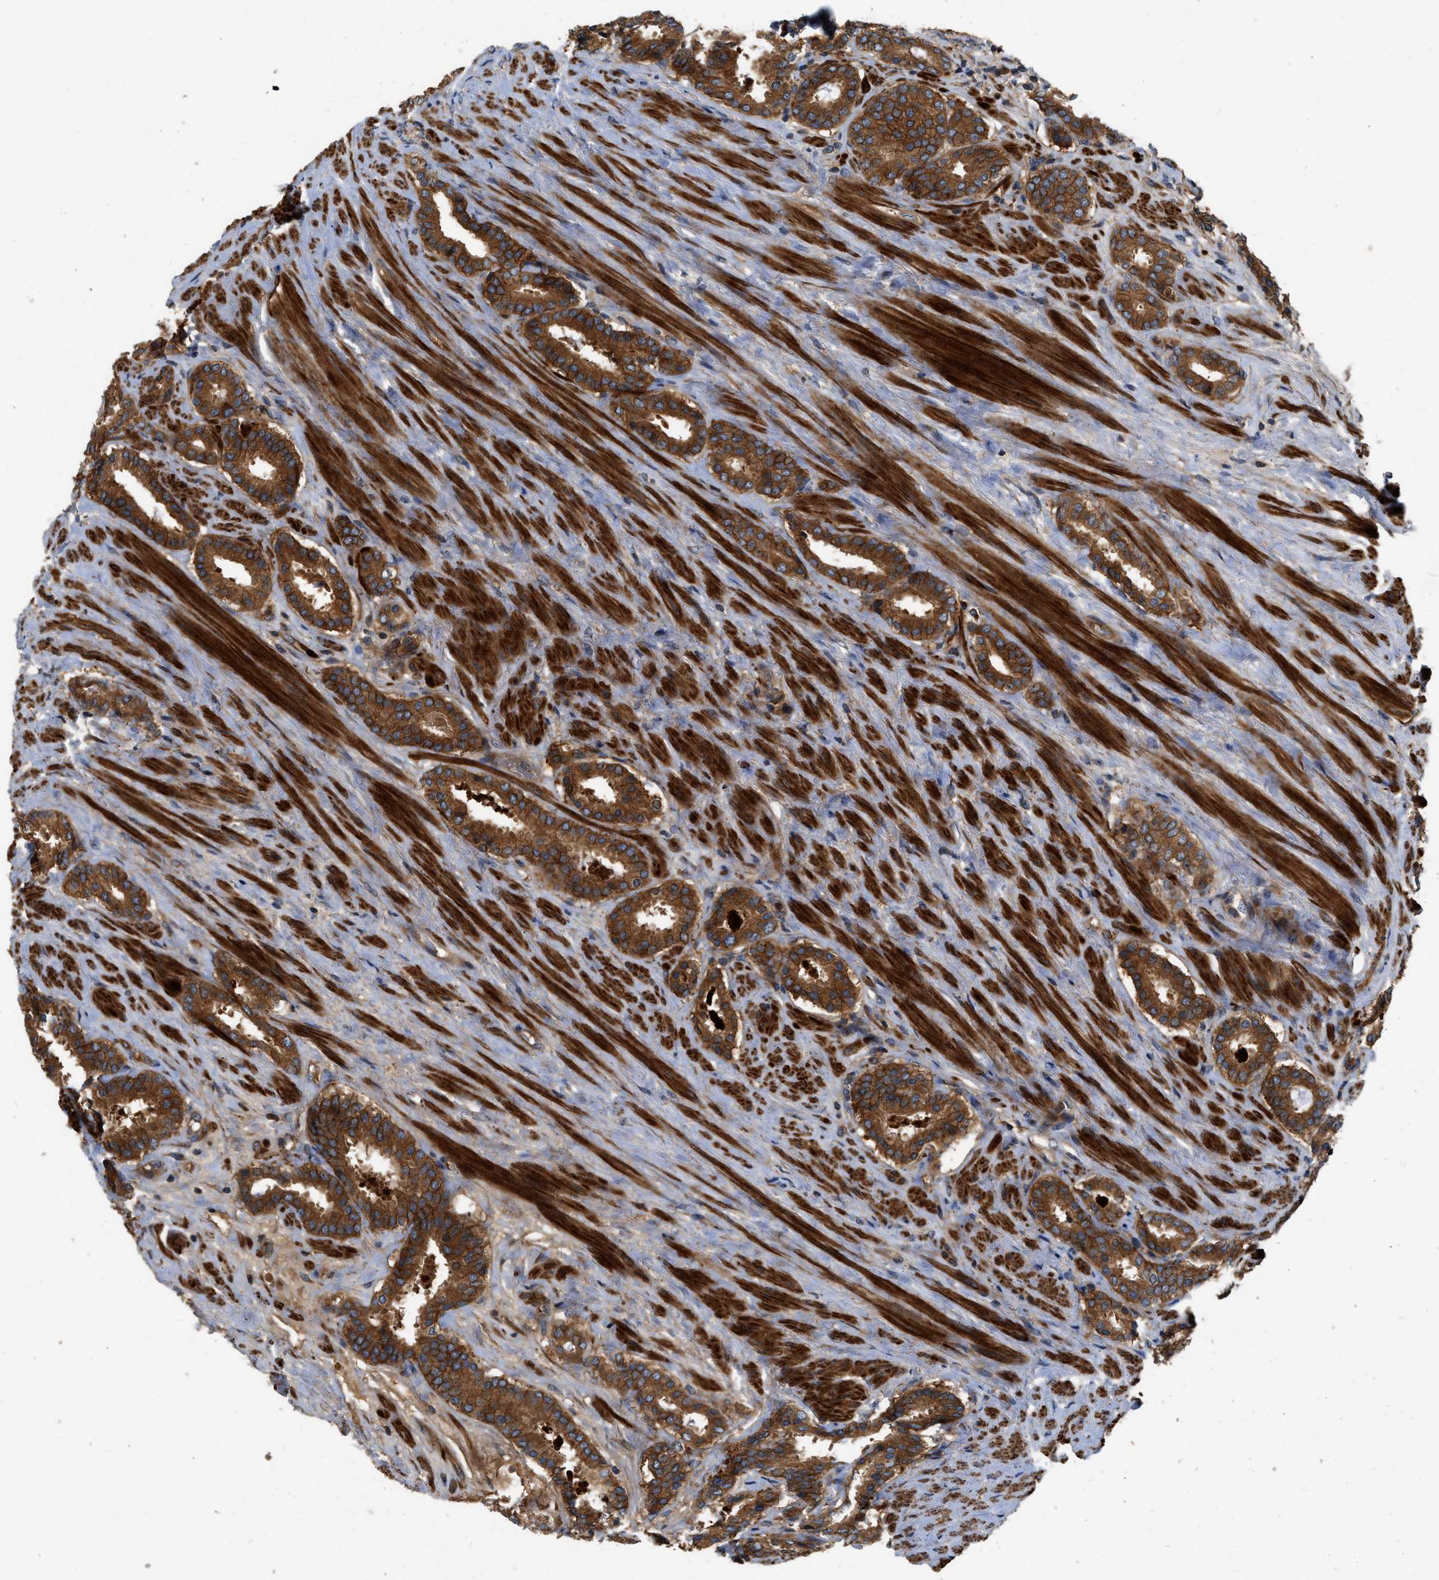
{"staining": {"intensity": "strong", "quantity": ">75%", "location": "cytoplasmic/membranous"}, "tissue": "prostate cancer", "cell_type": "Tumor cells", "image_type": "cancer", "snomed": [{"axis": "morphology", "description": "Adenocarcinoma, Low grade"}, {"axis": "topography", "description": "Prostate"}], "caption": "Immunohistochemical staining of prostate adenocarcinoma (low-grade) exhibits high levels of strong cytoplasmic/membranous protein positivity in approximately >75% of tumor cells.", "gene": "CNNM3", "patient": {"sex": "male", "age": 69}}